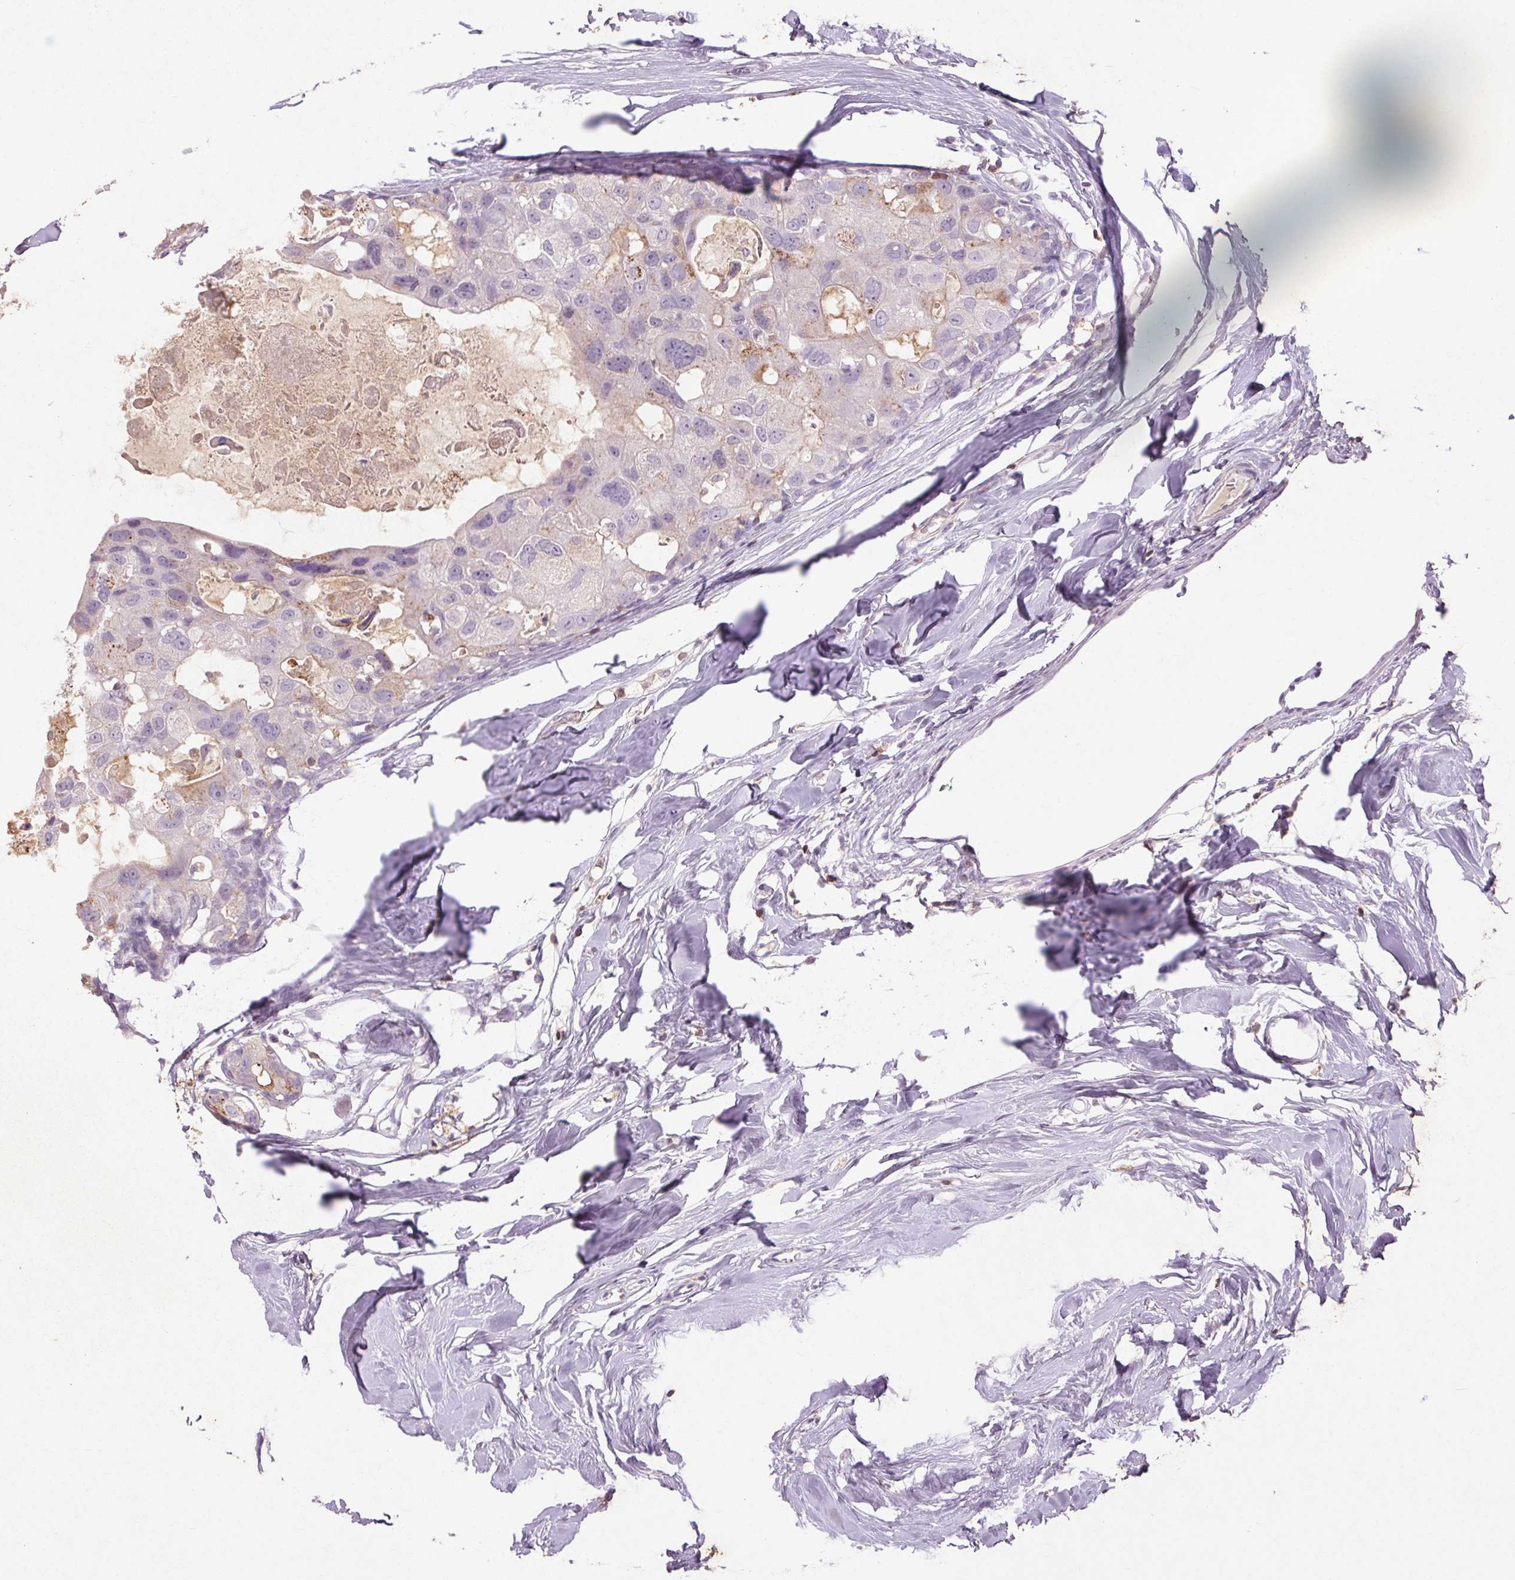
{"staining": {"intensity": "negative", "quantity": "none", "location": "none"}, "tissue": "breast cancer", "cell_type": "Tumor cells", "image_type": "cancer", "snomed": [{"axis": "morphology", "description": "Duct carcinoma"}, {"axis": "topography", "description": "Breast"}], "caption": "Immunohistochemical staining of human intraductal carcinoma (breast) reveals no significant staining in tumor cells.", "gene": "FNDC7", "patient": {"sex": "female", "age": 43}}